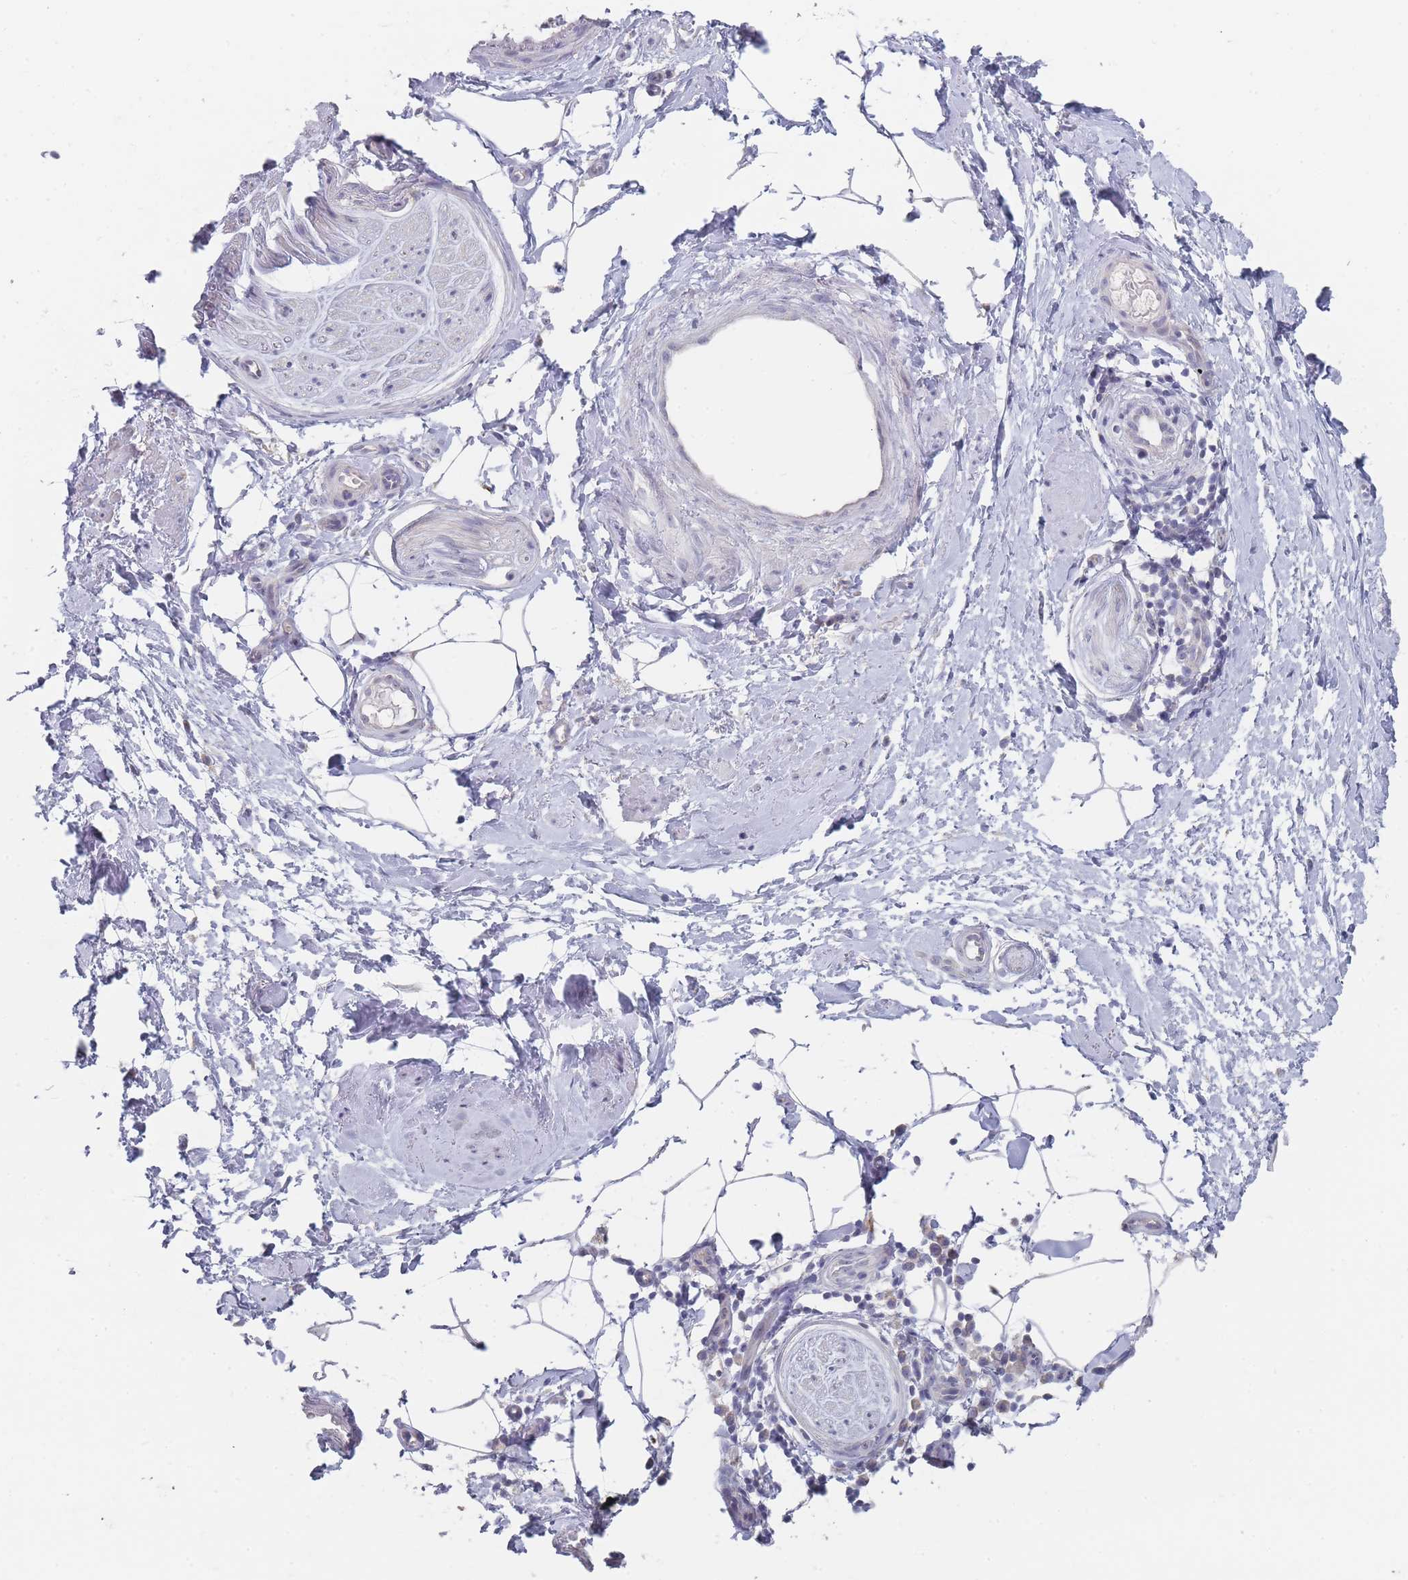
{"staining": {"intensity": "negative", "quantity": "none", "location": "none"}, "tissue": "adipose tissue", "cell_type": "Adipocytes", "image_type": "normal", "snomed": [{"axis": "morphology", "description": "Normal tissue, NOS"}, {"axis": "topography", "description": "Soft tissue"}, {"axis": "topography", "description": "Adipose tissue"}, {"axis": "topography", "description": "Vascular tissue"}, {"axis": "topography", "description": "Peripheral nerve tissue"}], "caption": "Immunohistochemical staining of normal adipose tissue displays no significant positivity in adipocytes. (DAB (3,3'-diaminobenzidine) IHC with hematoxylin counter stain).", "gene": "RNF8", "patient": {"sex": "male", "age": 74}}